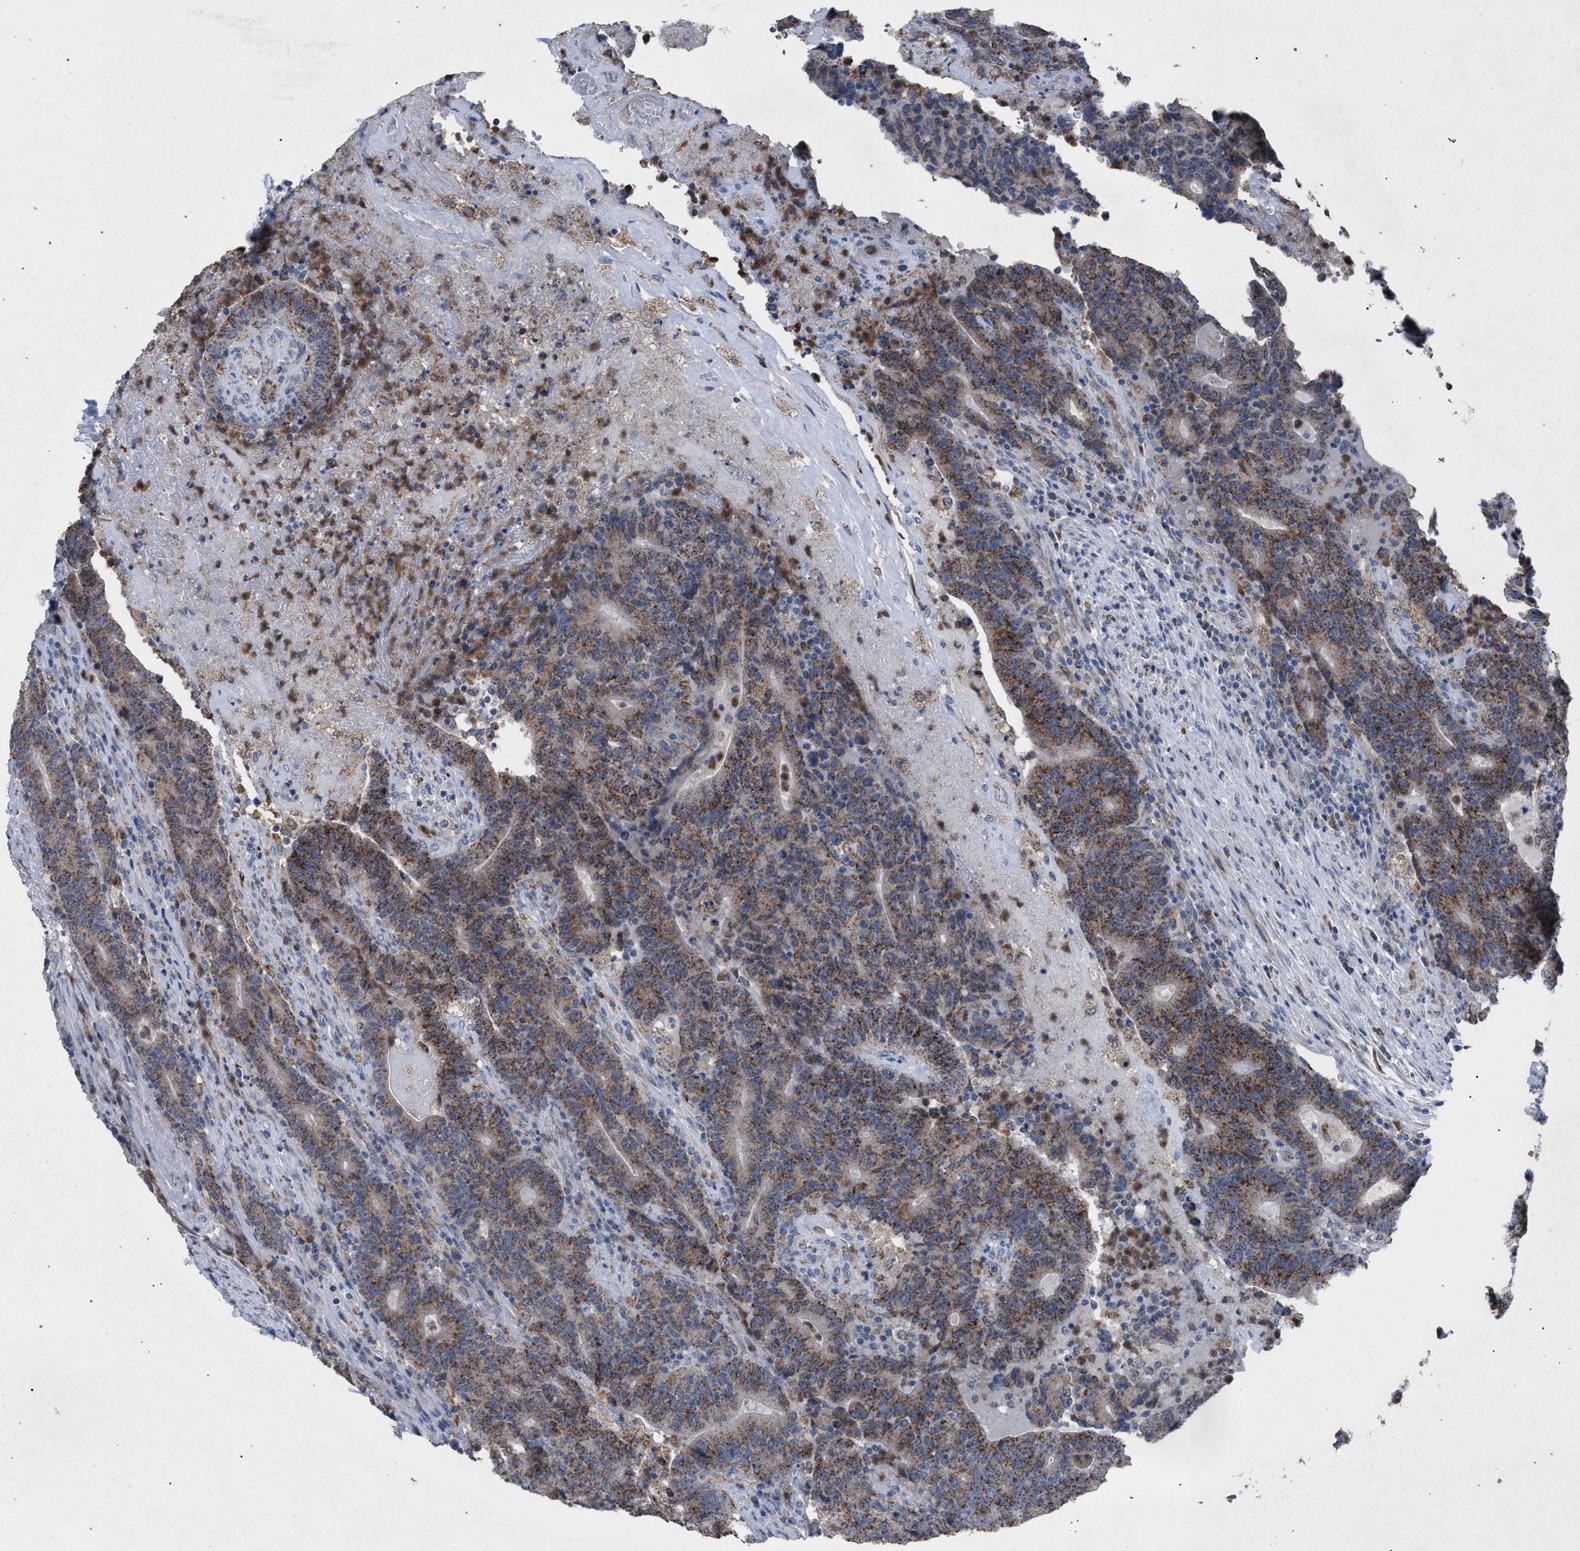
{"staining": {"intensity": "moderate", "quantity": ">75%", "location": "cytoplasmic/membranous"}, "tissue": "colorectal cancer", "cell_type": "Tumor cells", "image_type": "cancer", "snomed": [{"axis": "morphology", "description": "Normal tissue, NOS"}, {"axis": "morphology", "description": "Adenocarcinoma, NOS"}, {"axis": "topography", "description": "Colon"}], "caption": "Immunohistochemical staining of adenocarcinoma (colorectal) displays medium levels of moderate cytoplasmic/membranous protein expression in approximately >75% of tumor cells. Immunohistochemistry (ihc) stains the protein of interest in brown and the nuclei are stained blue.", "gene": "HSD17B4", "patient": {"sex": "female", "age": 75}}